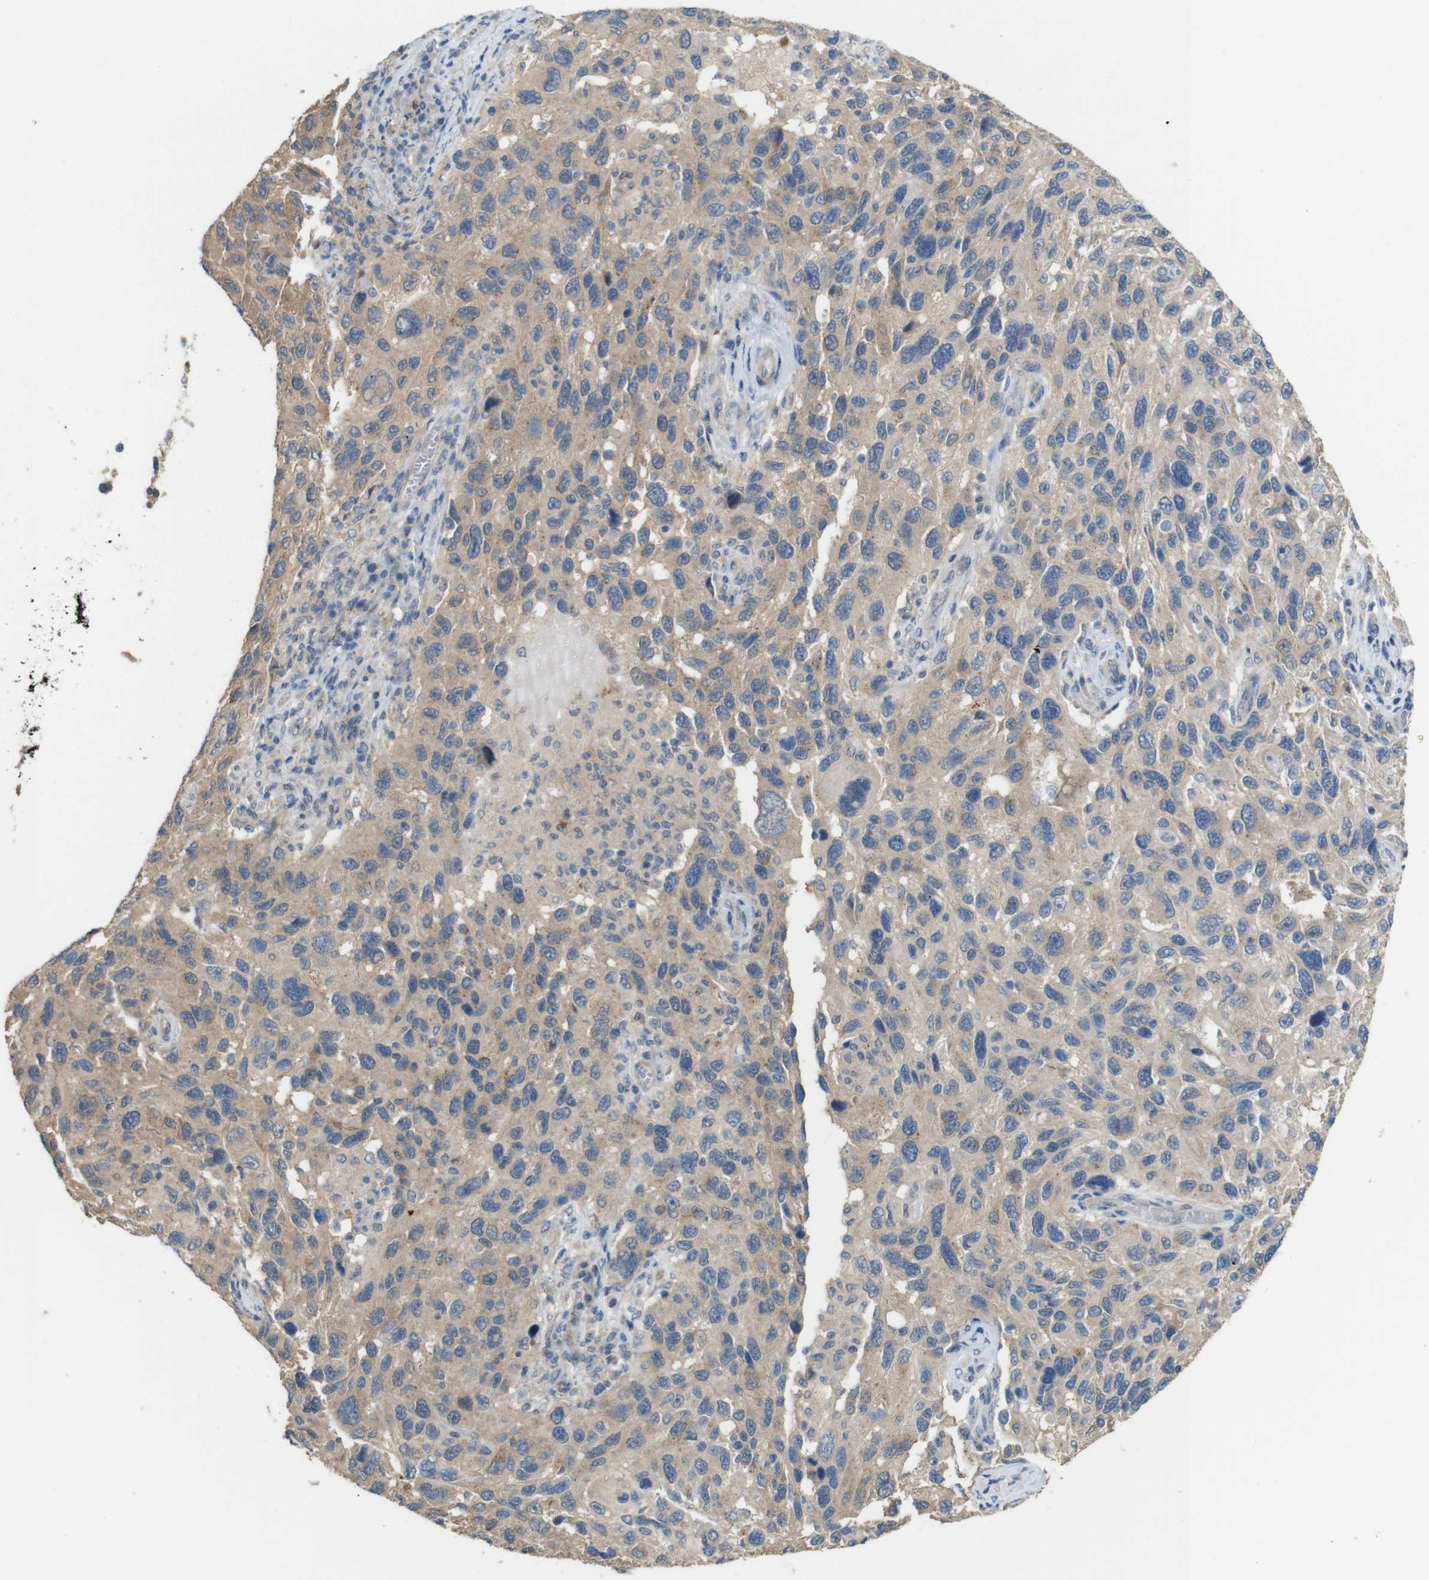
{"staining": {"intensity": "weak", "quantity": "25%-75%", "location": "cytoplasmic/membranous"}, "tissue": "melanoma", "cell_type": "Tumor cells", "image_type": "cancer", "snomed": [{"axis": "morphology", "description": "Malignant melanoma, NOS"}, {"axis": "topography", "description": "Skin"}], "caption": "Human melanoma stained for a protein (brown) shows weak cytoplasmic/membranous positive expression in approximately 25%-75% of tumor cells.", "gene": "CDC34", "patient": {"sex": "male", "age": 53}}